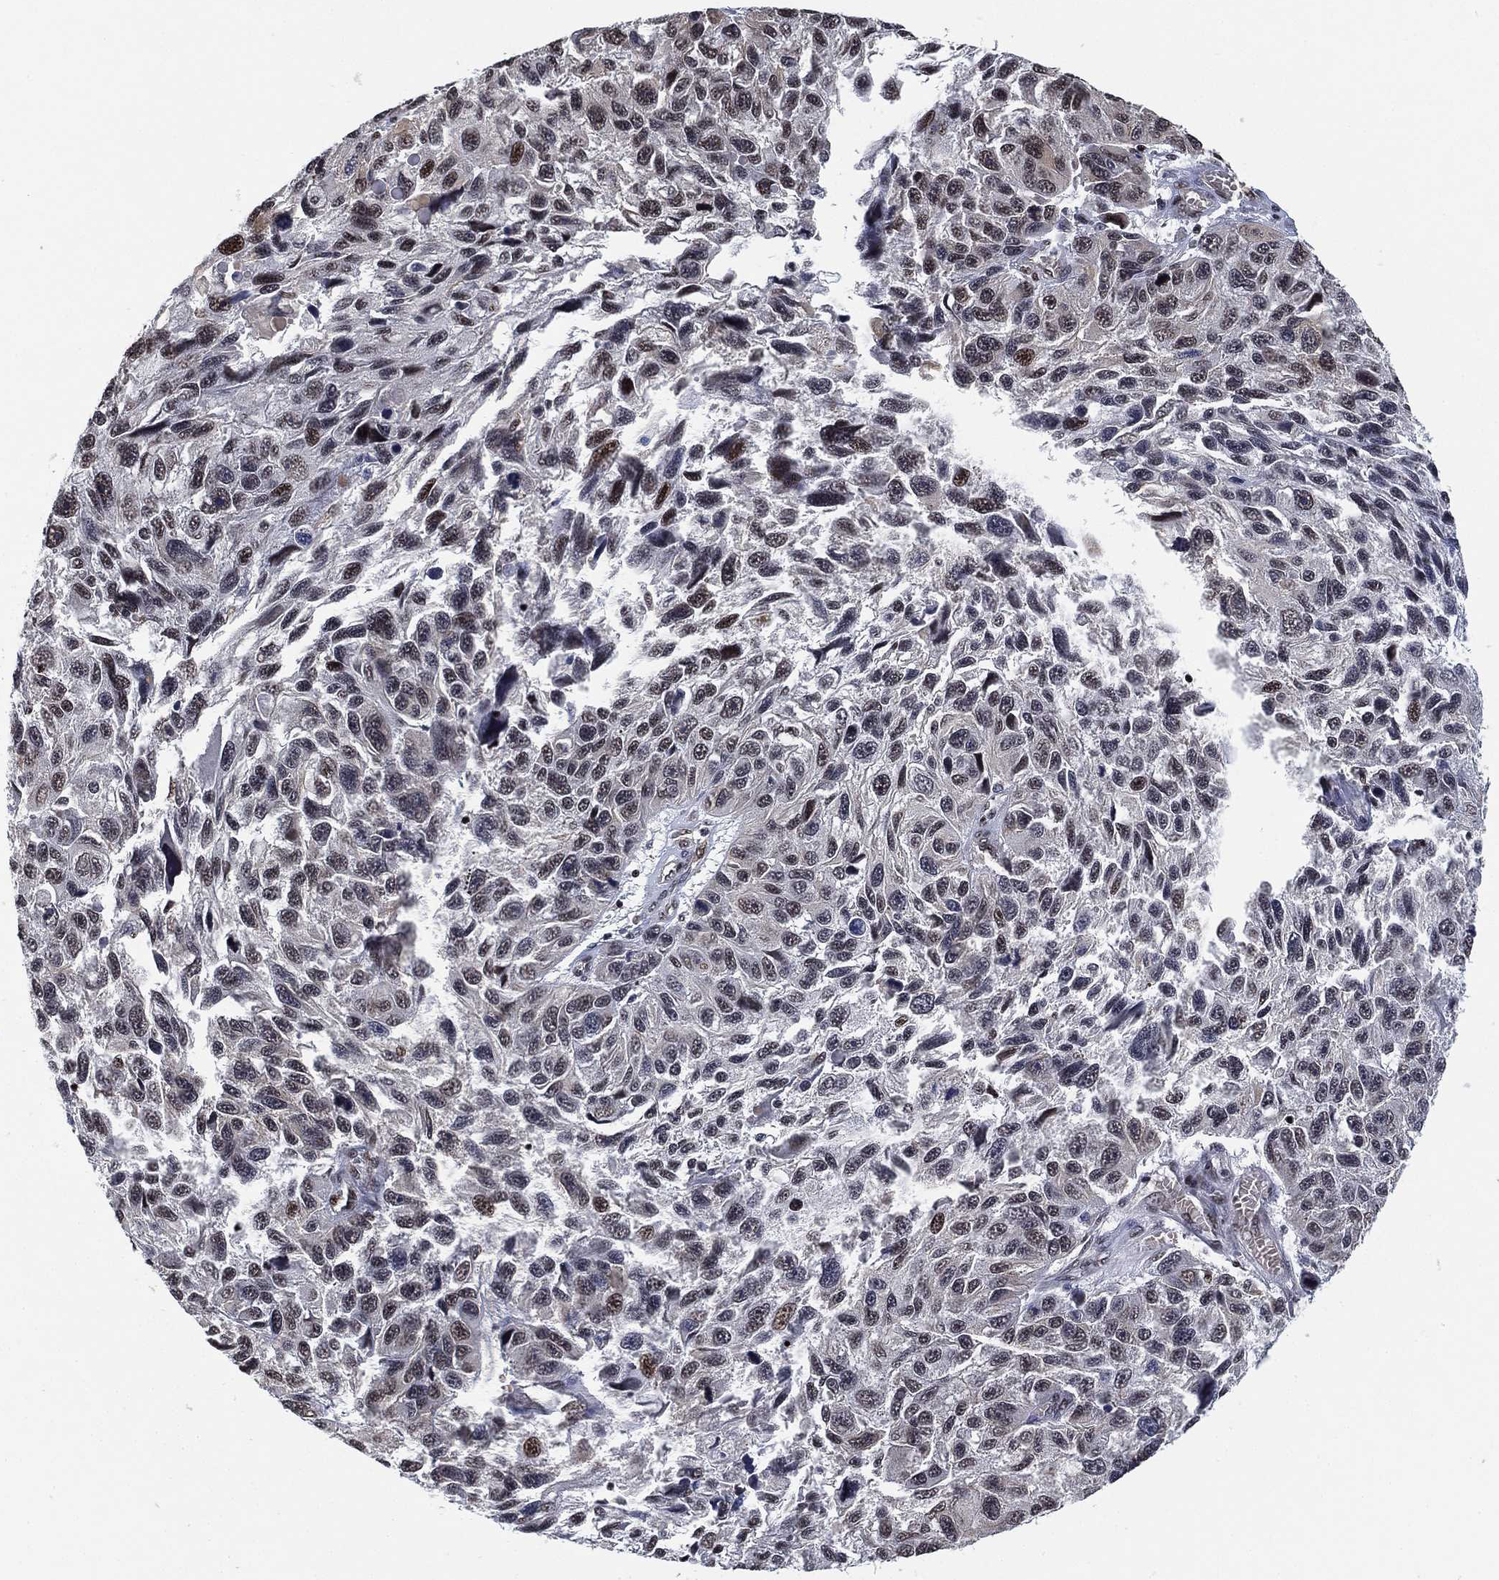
{"staining": {"intensity": "moderate", "quantity": "<25%", "location": "nuclear"}, "tissue": "melanoma", "cell_type": "Tumor cells", "image_type": "cancer", "snomed": [{"axis": "morphology", "description": "Malignant melanoma, NOS"}, {"axis": "topography", "description": "Skin"}], "caption": "This is a photomicrograph of IHC staining of melanoma, which shows moderate positivity in the nuclear of tumor cells.", "gene": "ZSCAN30", "patient": {"sex": "male", "age": 53}}